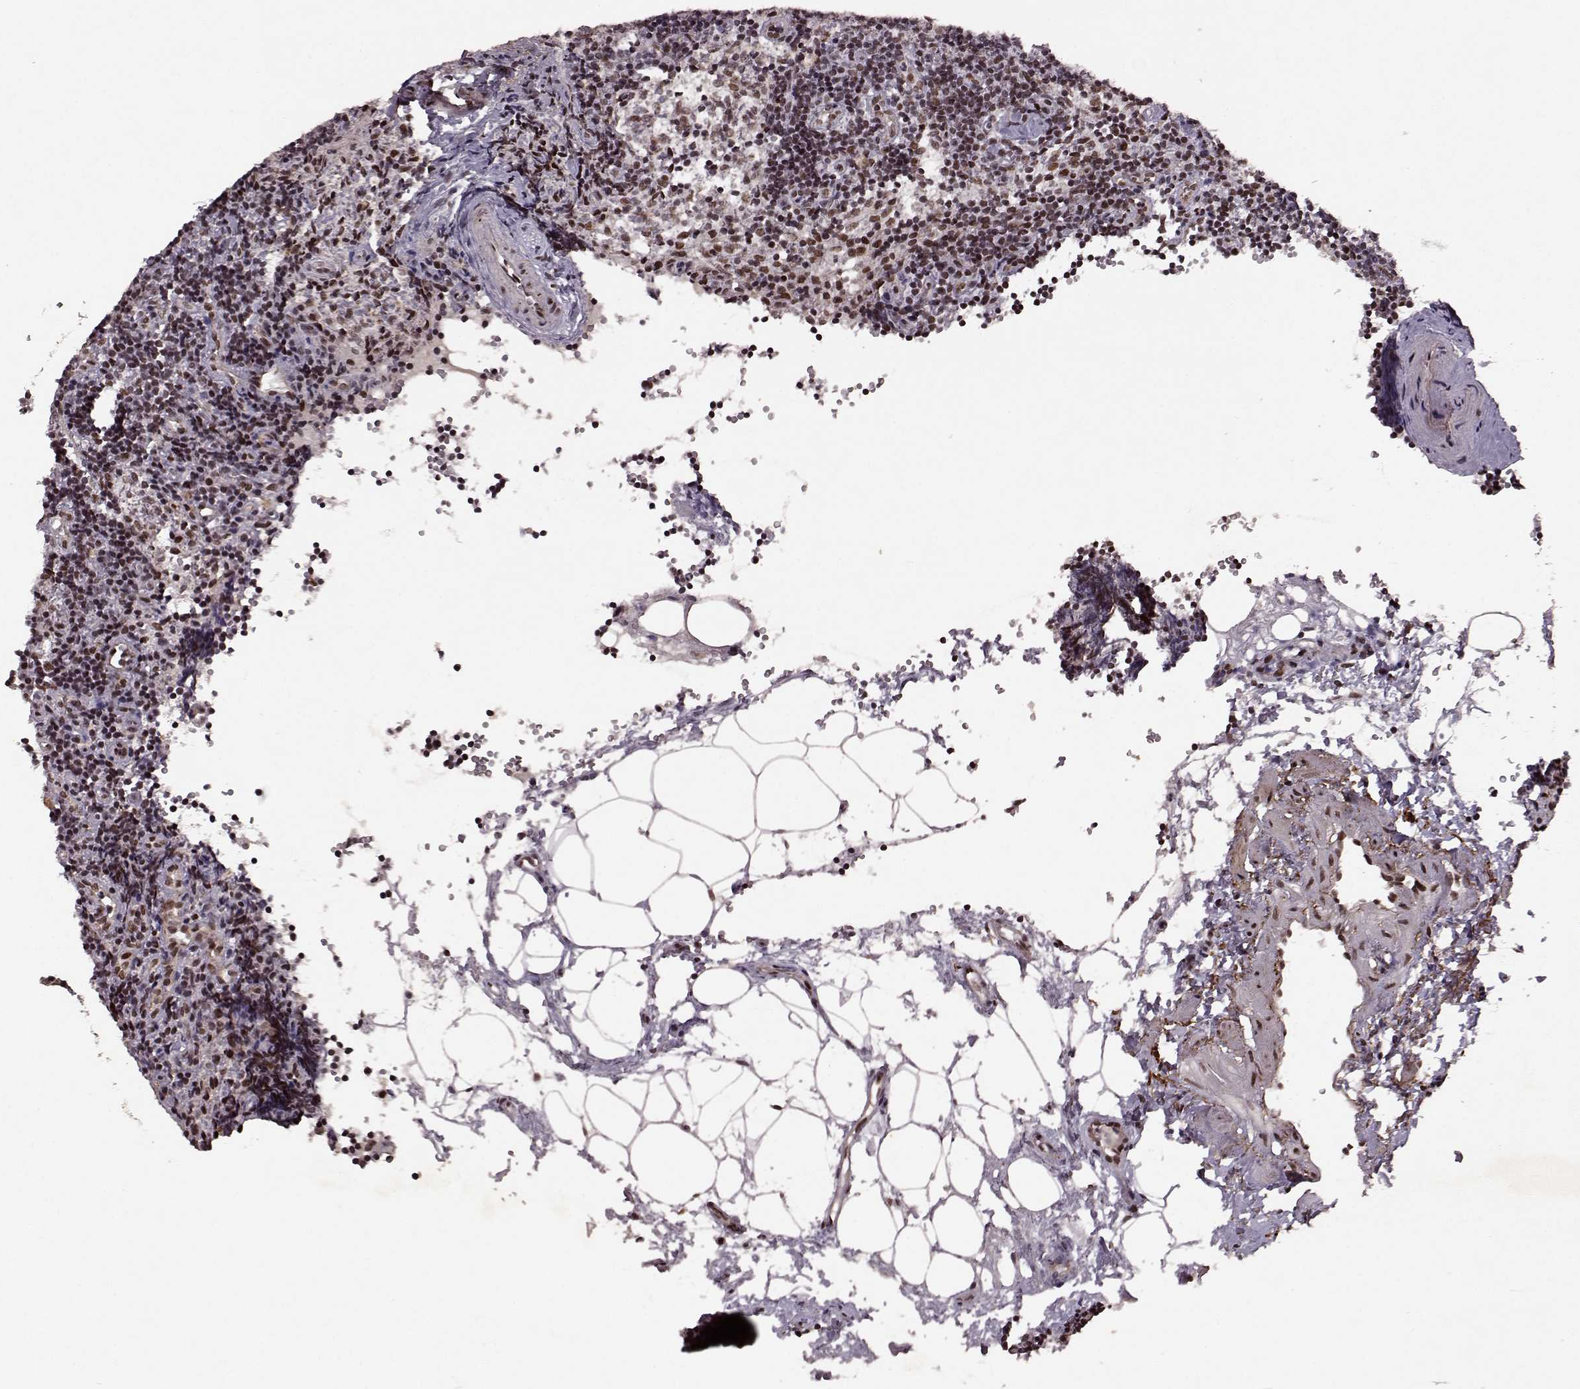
{"staining": {"intensity": "moderate", "quantity": ">75%", "location": "nuclear"}, "tissue": "lymph node", "cell_type": "Germinal center cells", "image_type": "normal", "snomed": [{"axis": "morphology", "description": "Normal tissue, NOS"}, {"axis": "topography", "description": "Lymph node"}], "caption": "Human lymph node stained with a protein marker reveals moderate staining in germinal center cells.", "gene": "RRAGD", "patient": {"sex": "female", "age": 42}}